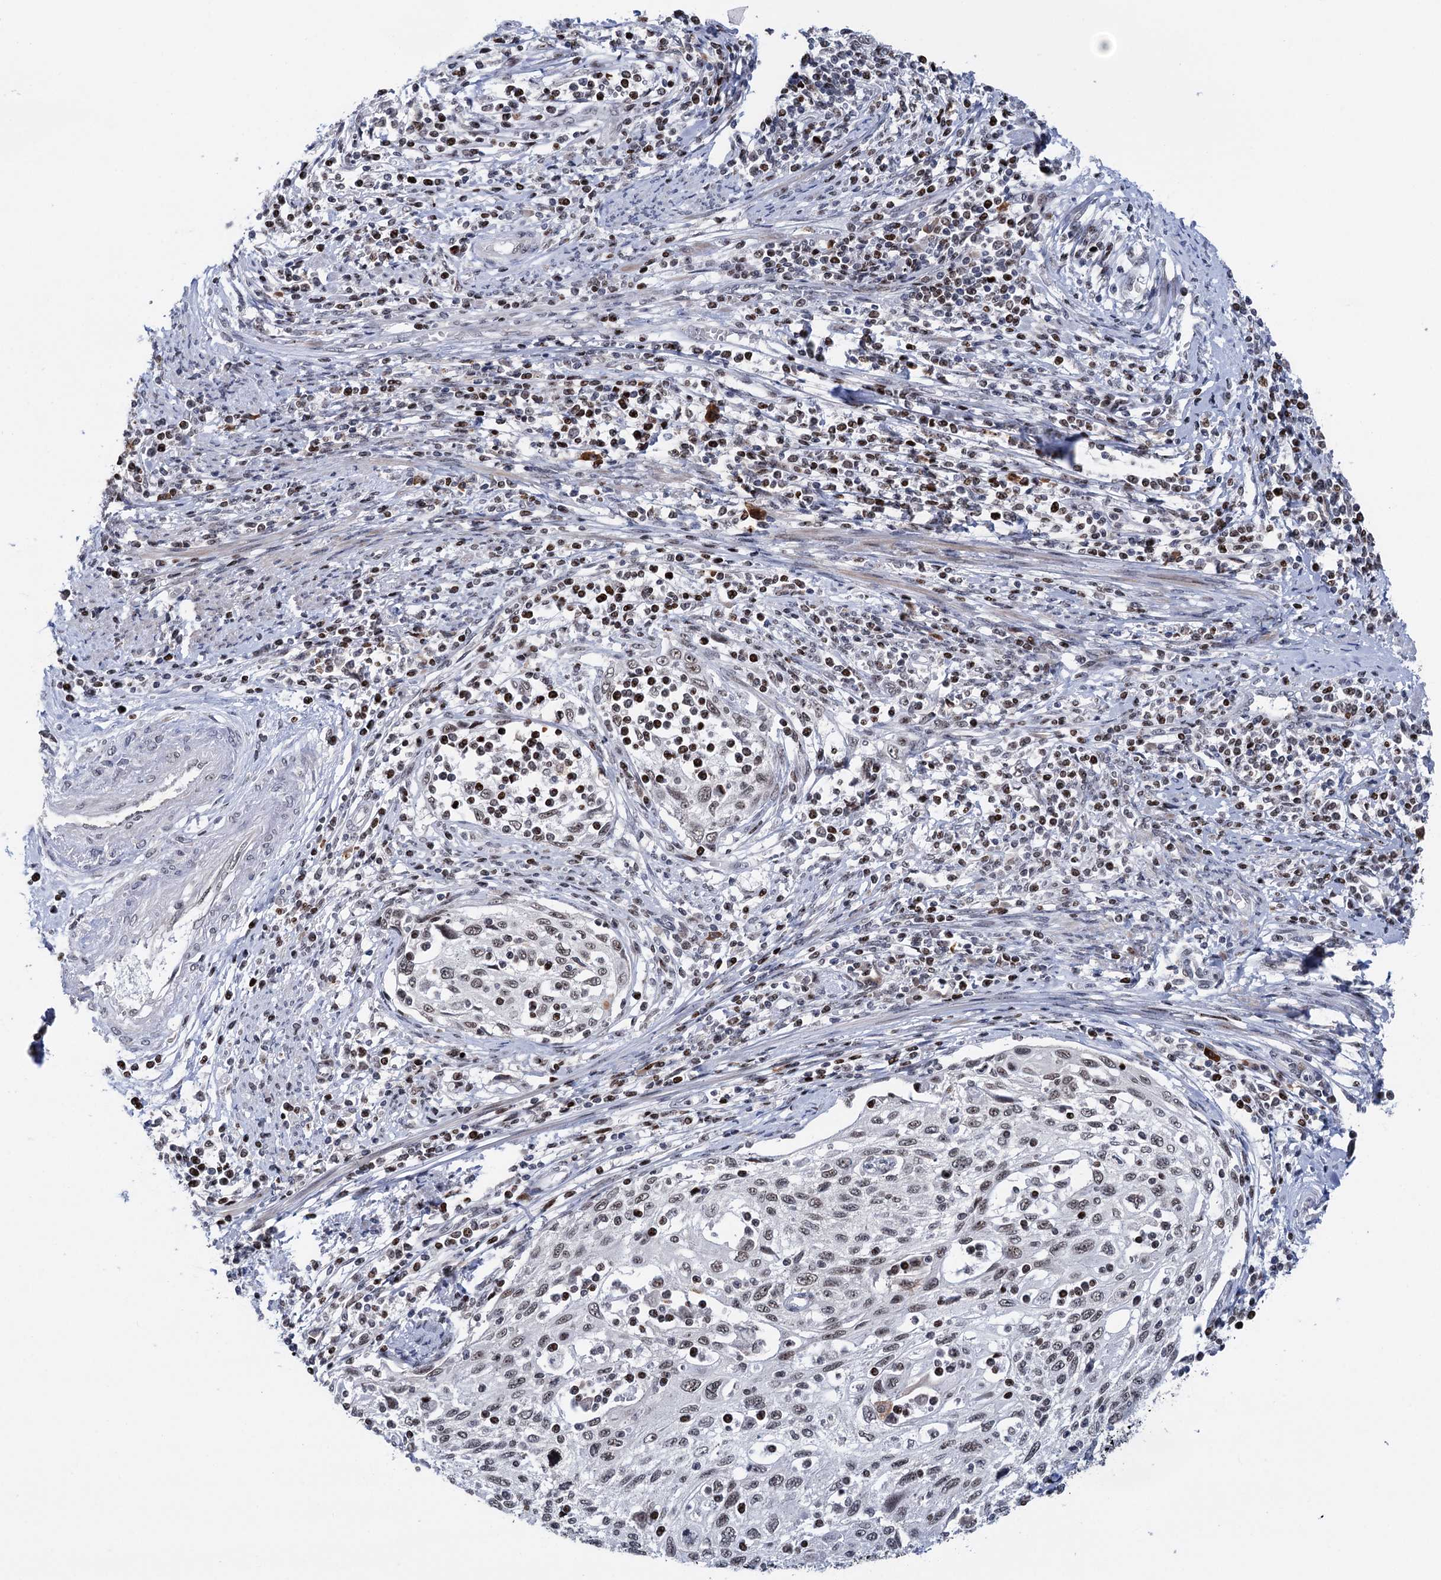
{"staining": {"intensity": "weak", "quantity": "<25%", "location": "nuclear"}, "tissue": "cervical cancer", "cell_type": "Tumor cells", "image_type": "cancer", "snomed": [{"axis": "morphology", "description": "Squamous cell carcinoma, NOS"}, {"axis": "topography", "description": "Cervix"}], "caption": "Immunohistochemistry (IHC) micrograph of human cervical squamous cell carcinoma stained for a protein (brown), which exhibits no positivity in tumor cells. The staining was performed using DAB to visualize the protein expression in brown, while the nuclei were stained in blue with hematoxylin (Magnification: 20x).", "gene": "ZCCHC10", "patient": {"sex": "female", "age": 70}}